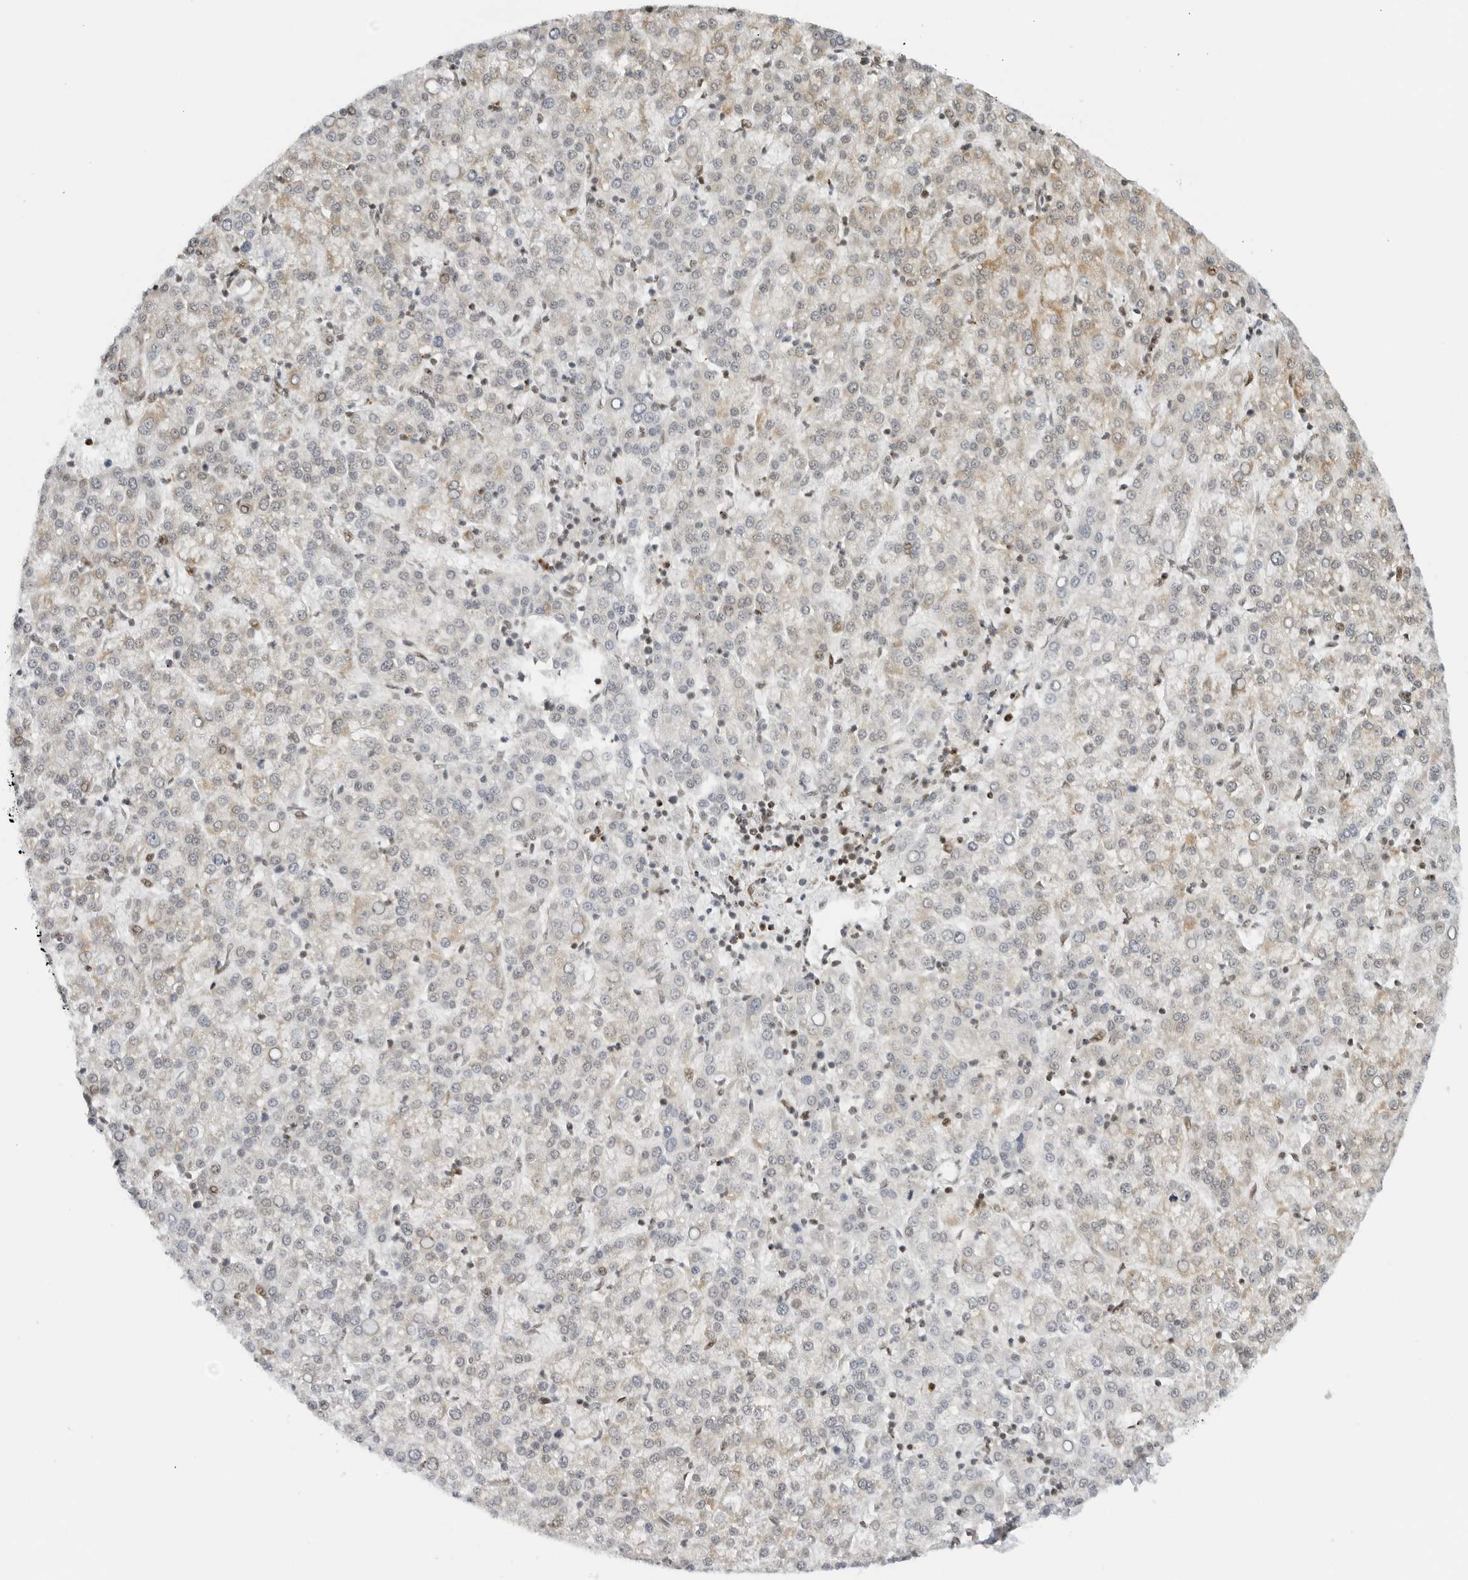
{"staining": {"intensity": "weak", "quantity": "25%-75%", "location": "cytoplasmic/membranous"}, "tissue": "liver cancer", "cell_type": "Tumor cells", "image_type": "cancer", "snomed": [{"axis": "morphology", "description": "Carcinoma, Hepatocellular, NOS"}, {"axis": "topography", "description": "Liver"}], "caption": "Hepatocellular carcinoma (liver) stained for a protein (brown) displays weak cytoplasmic/membranous positive expression in about 25%-75% of tumor cells.", "gene": "RIMKLA", "patient": {"sex": "female", "age": 58}}